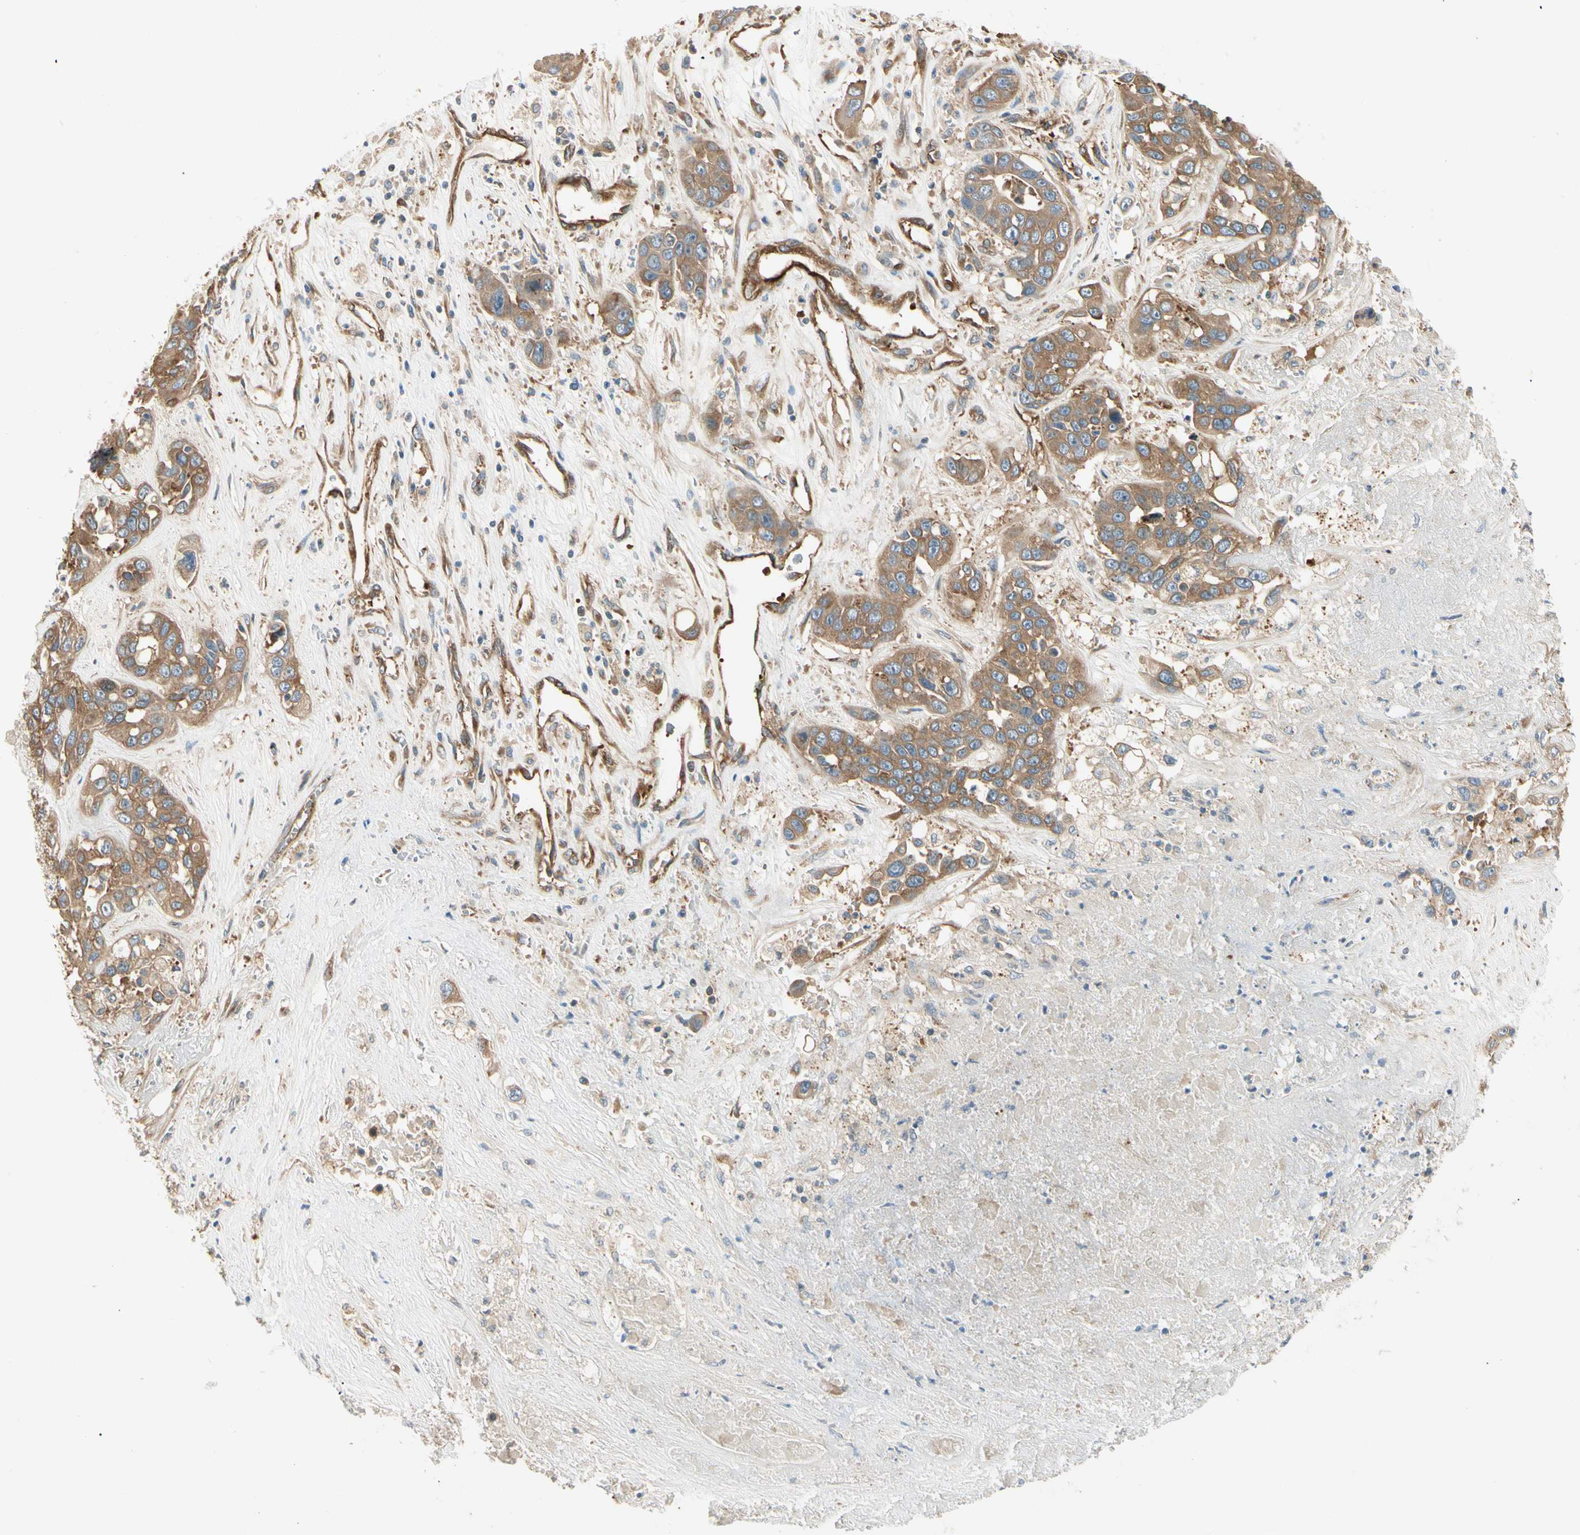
{"staining": {"intensity": "moderate", "quantity": ">75%", "location": "cytoplasmic/membranous"}, "tissue": "liver cancer", "cell_type": "Tumor cells", "image_type": "cancer", "snomed": [{"axis": "morphology", "description": "Cholangiocarcinoma"}, {"axis": "topography", "description": "Liver"}], "caption": "This histopathology image displays immunohistochemistry staining of human liver cancer (cholangiocarcinoma), with medium moderate cytoplasmic/membranous expression in about >75% of tumor cells.", "gene": "ROCK2", "patient": {"sex": "female", "age": 52}}